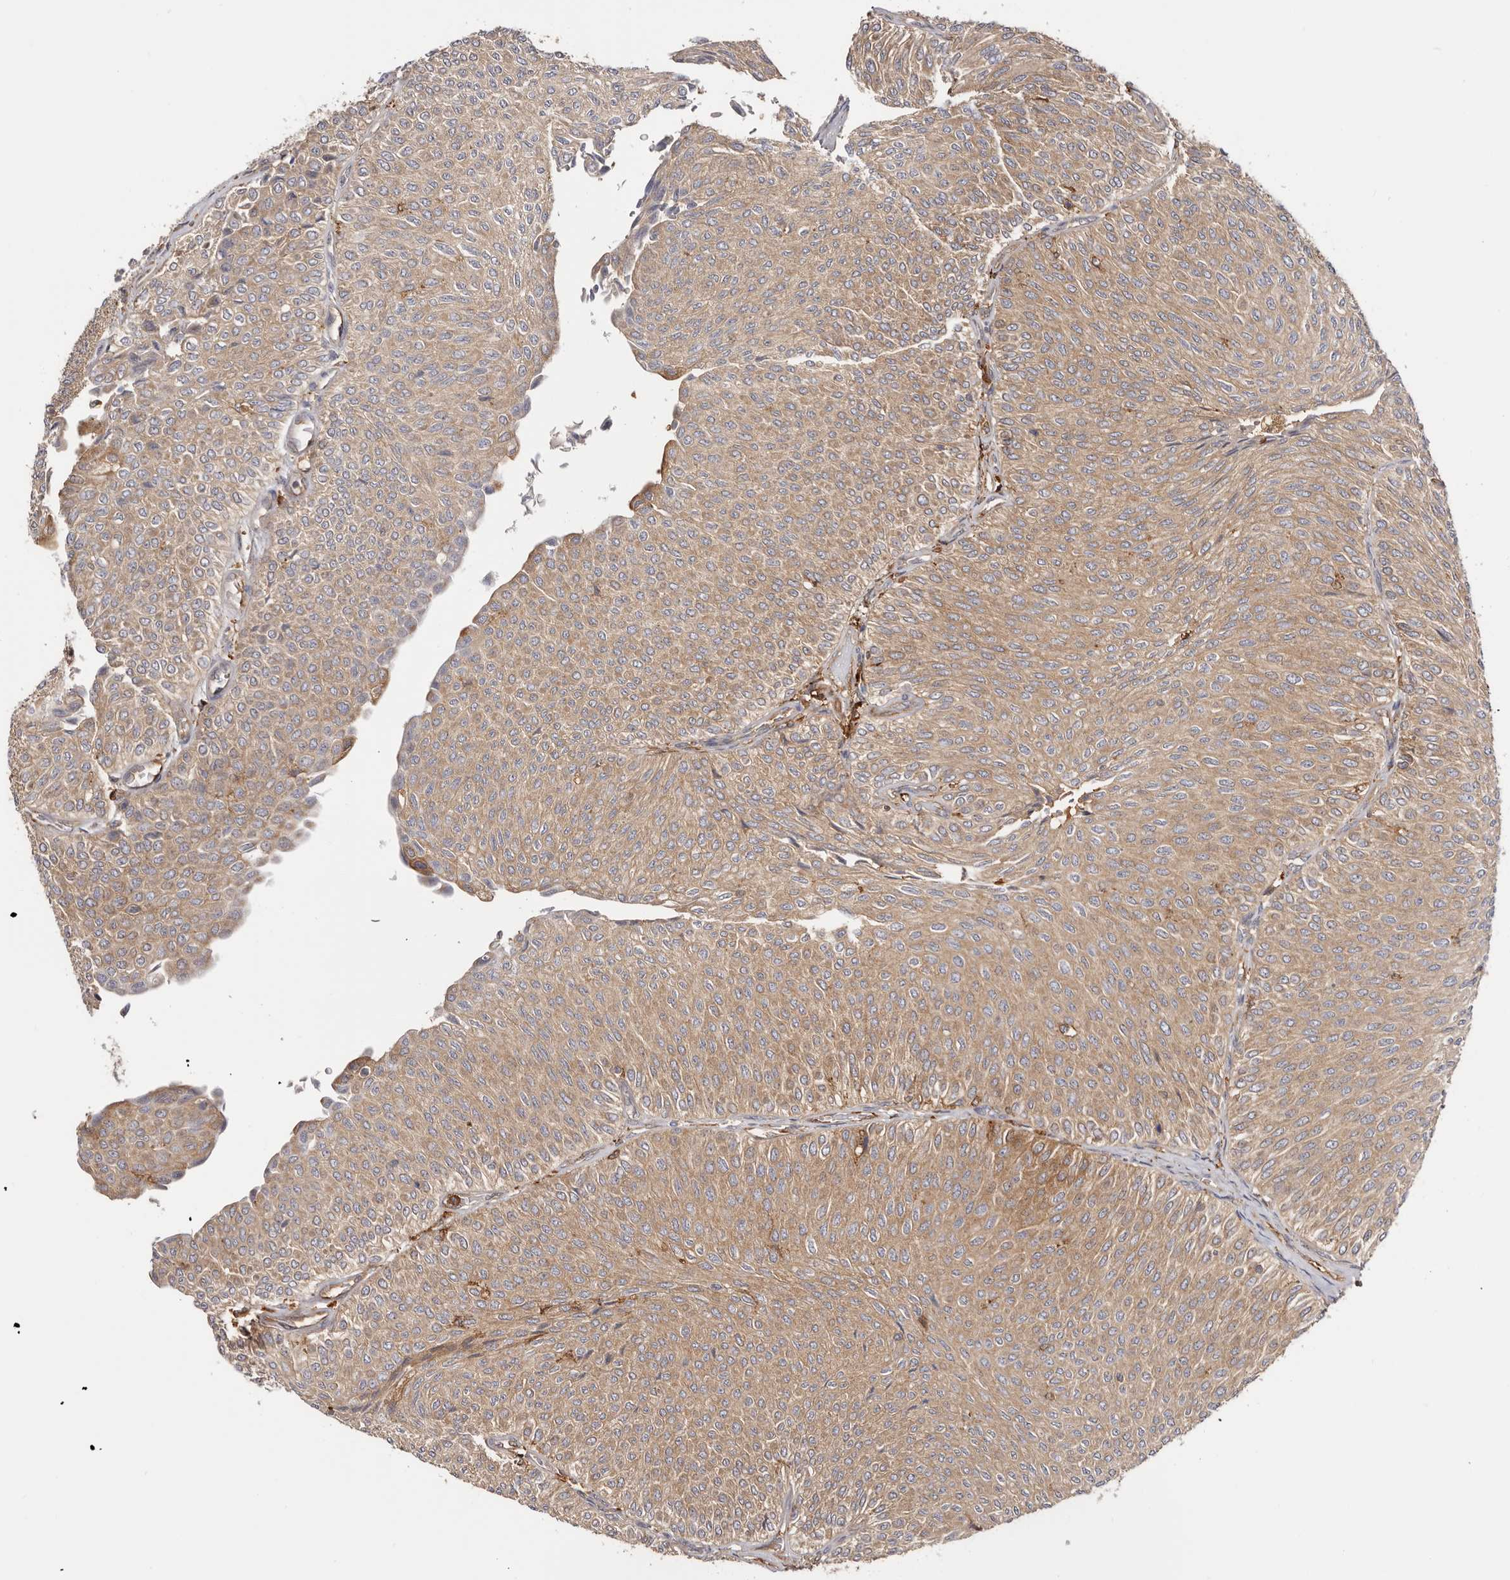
{"staining": {"intensity": "moderate", "quantity": ">75%", "location": "cytoplasmic/membranous"}, "tissue": "urothelial cancer", "cell_type": "Tumor cells", "image_type": "cancer", "snomed": [{"axis": "morphology", "description": "Urothelial carcinoma, Low grade"}, {"axis": "topography", "description": "Urinary bladder"}], "caption": "The photomicrograph demonstrates a brown stain indicating the presence of a protein in the cytoplasmic/membranous of tumor cells in low-grade urothelial carcinoma.", "gene": "LAP3", "patient": {"sex": "male", "age": 78}}